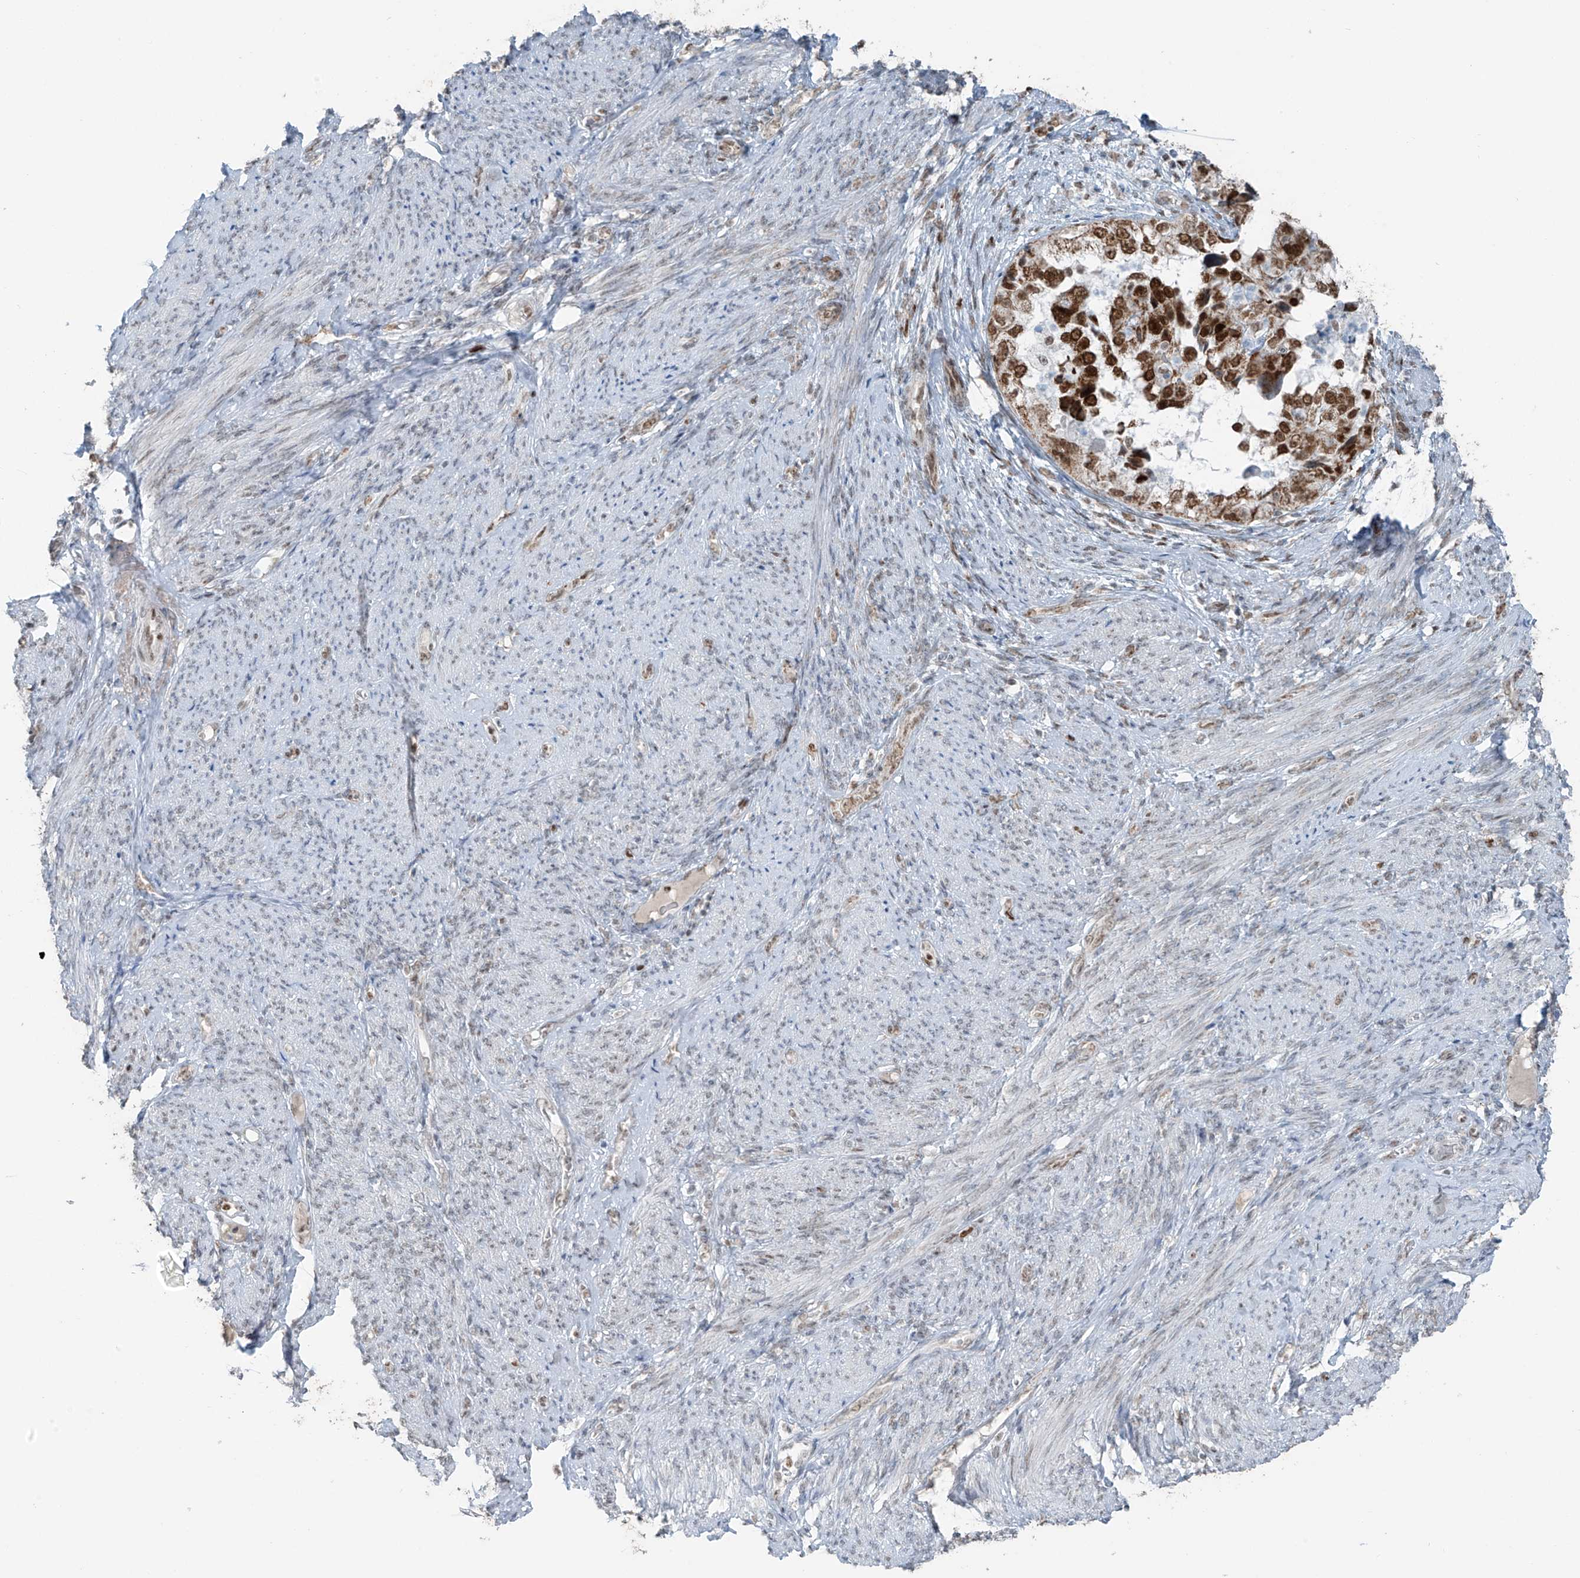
{"staining": {"intensity": "strong", "quantity": ">75%", "location": "nuclear"}, "tissue": "endometrial cancer", "cell_type": "Tumor cells", "image_type": "cancer", "snomed": [{"axis": "morphology", "description": "Adenocarcinoma, NOS"}, {"axis": "topography", "description": "Endometrium"}], "caption": "Strong nuclear staining is present in about >75% of tumor cells in endometrial cancer.", "gene": "WRNIP1", "patient": {"sex": "female", "age": 85}}